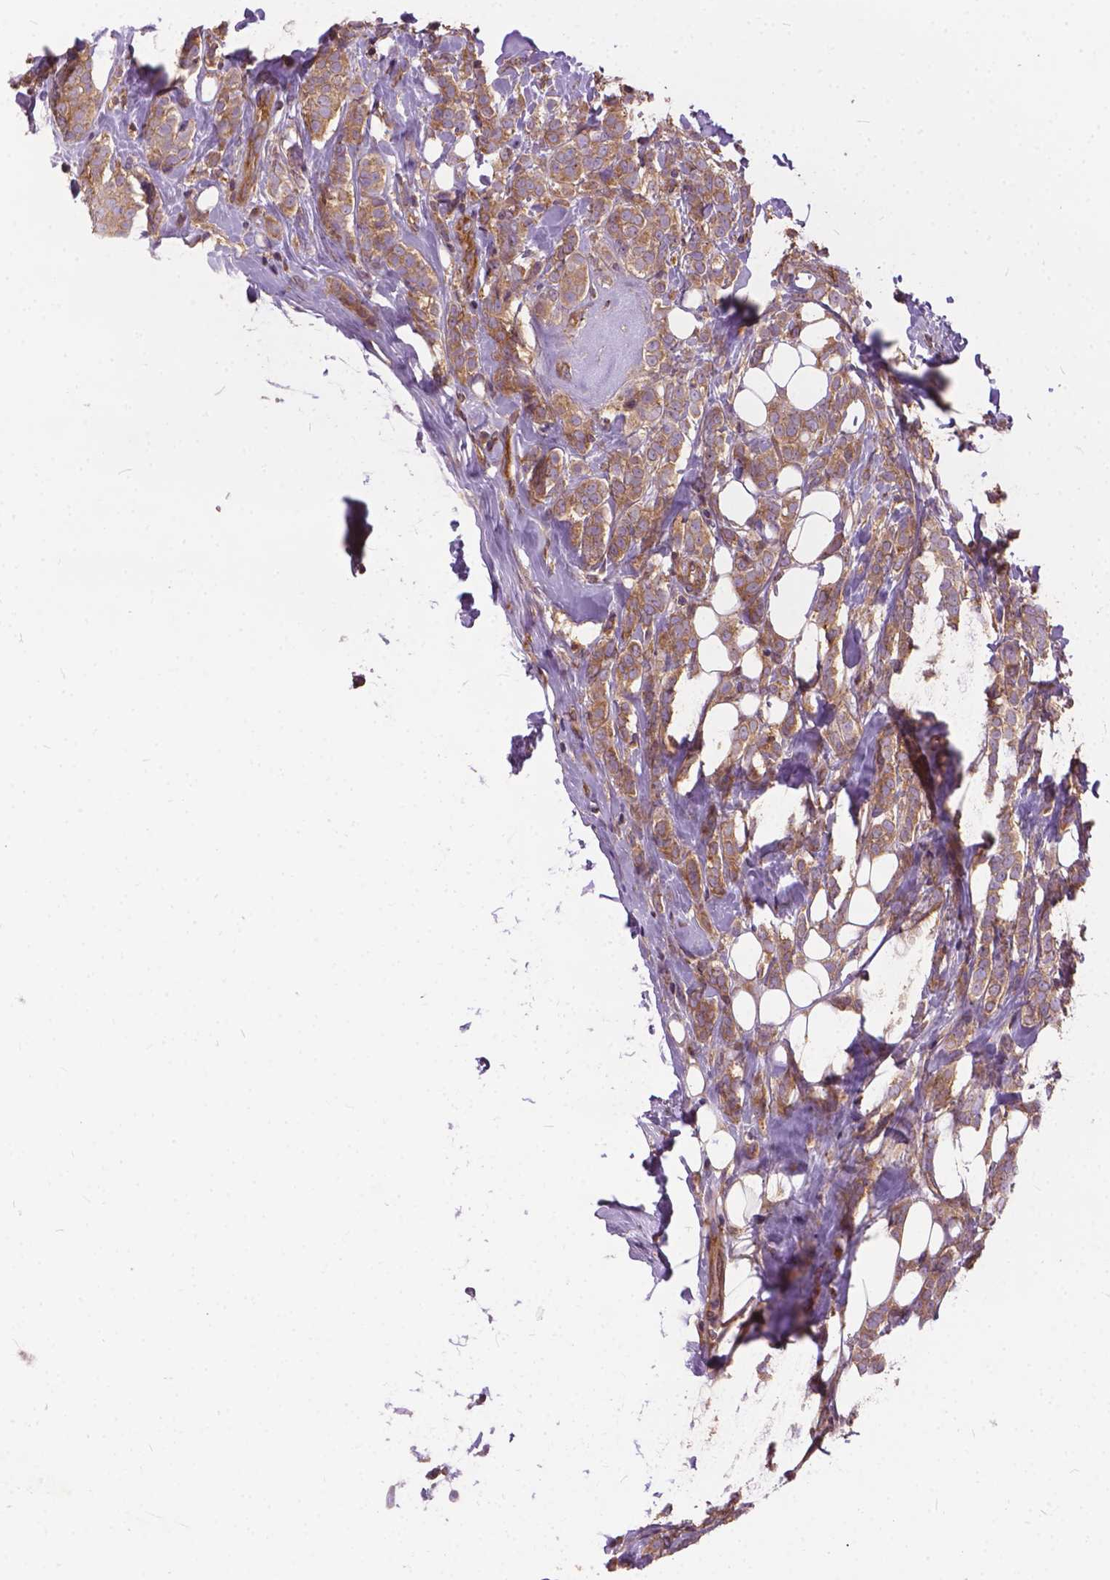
{"staining": {"intensity": "weak", "quantity": ">75%", "location": "cytoplasmic/membranous"}, "tissue": "breast cancer", "cell_type": "Tumor cells", "image_type": "cancer", "snomed": [{"axis": "morphology", "description": "Lobular carcinoma"}, {"axis": "topography", "description": "Breast"}], "caption": "This photomicrograph demonstrates breast cancer stained with immunohistochemistry (IHC) to label a protein in brown. The cytoplasmic/membranous of tumor cells show weak positivity for the protein. Nuclei are counter-stained blue.", "gene": "MZT1", "patient": {"sex": "female", "age": 49}}